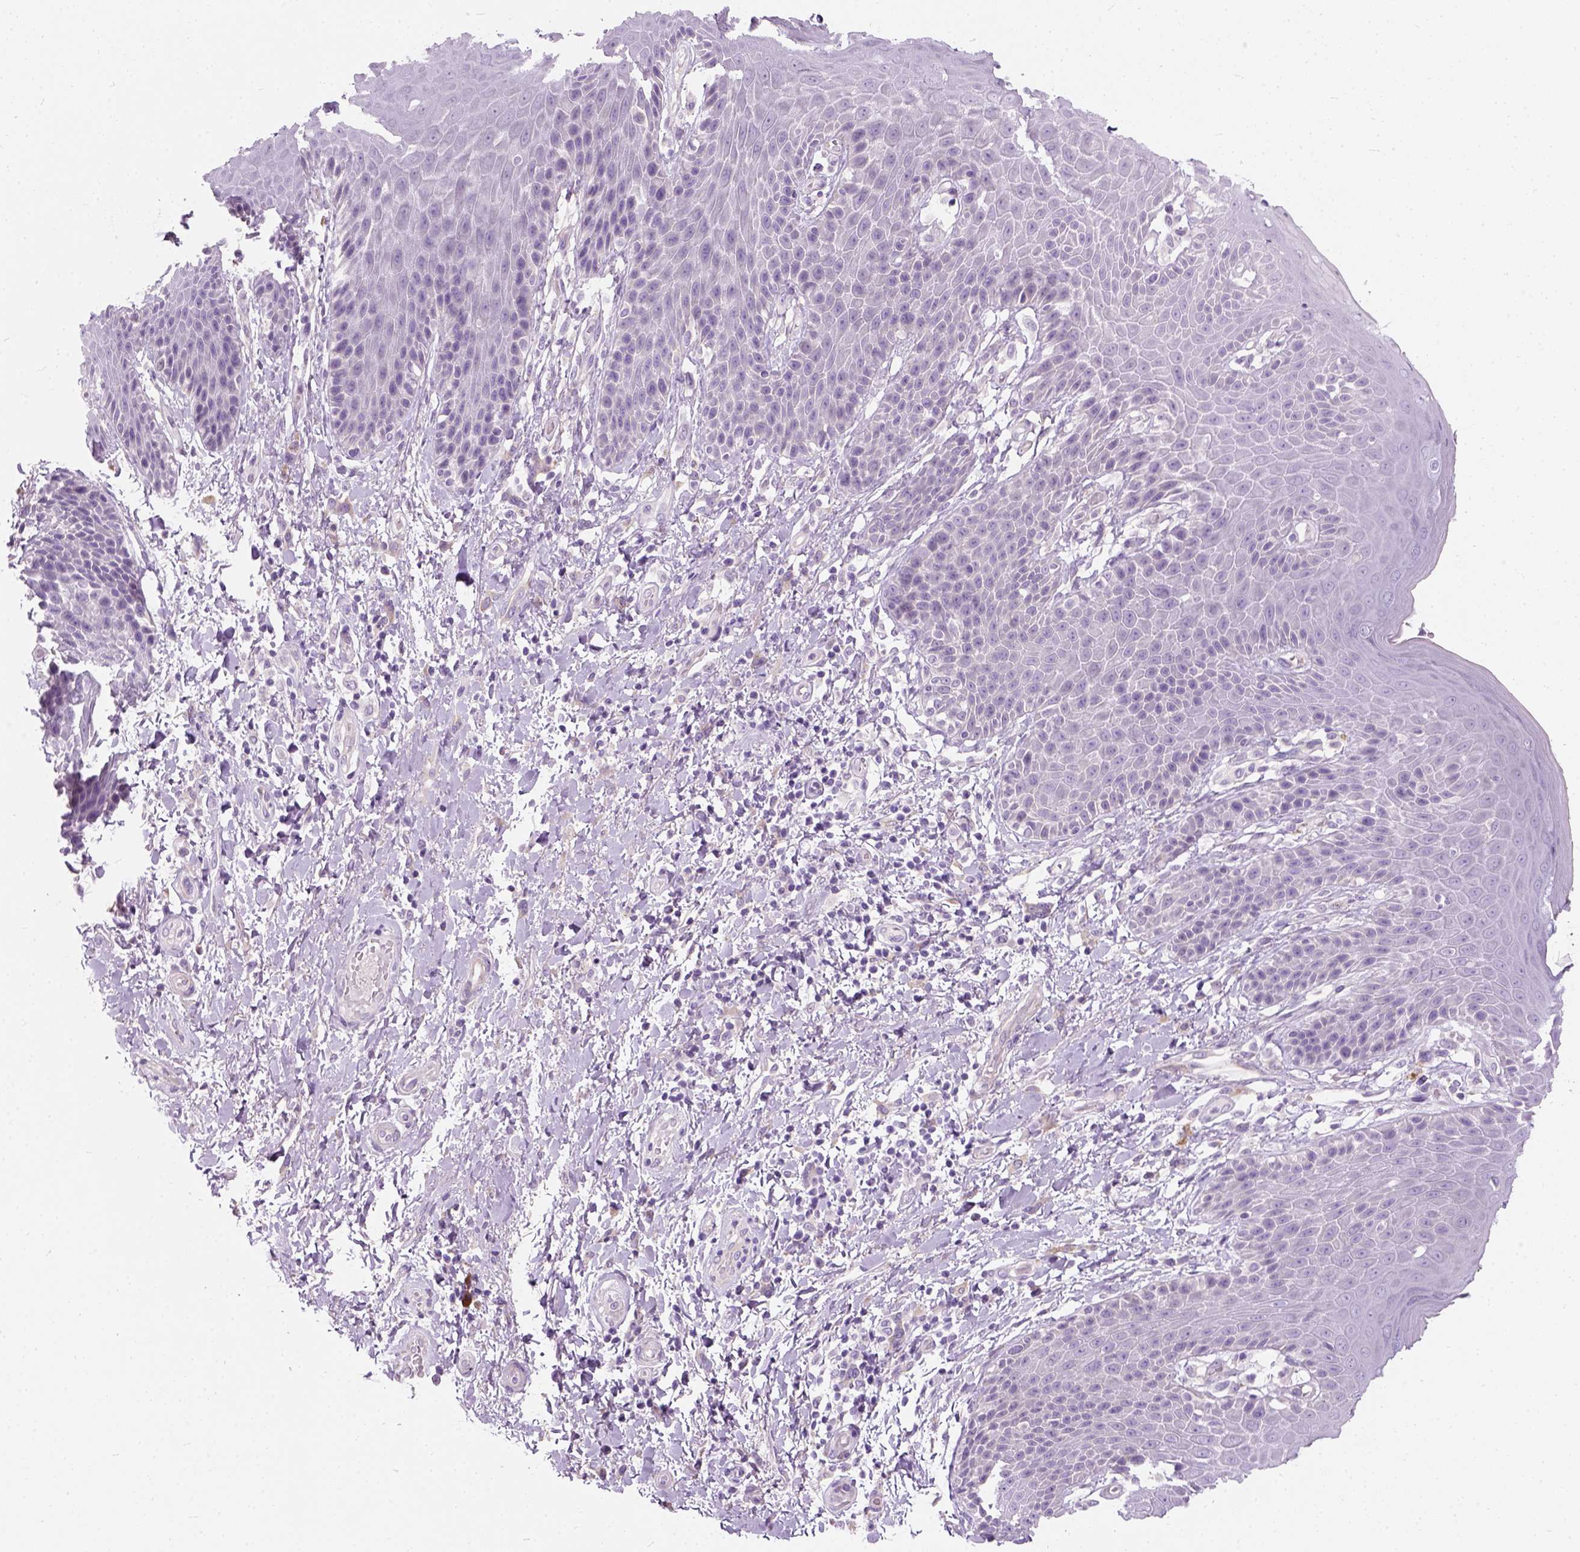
{"staining": {"intensity": "negative", "quantity": "none", "location": "none"}, "tissue": "skin", "cell_type": "Epidermal cells", "image_type": "normal", "snomed": [{"axis": "morphology", "description": "Normal tissue, NOS"}, {"axis": "topography", "description": "Anal"}, {"axis": "topography", "description": "Peripheral nerve tissue"}], "caption": "A micrograph of human skin is negative for staining in epidermal cells. Nuclei are stained in blue.", "gene": "TRIM72", "patient": {"sex": "male", "age": 51}}